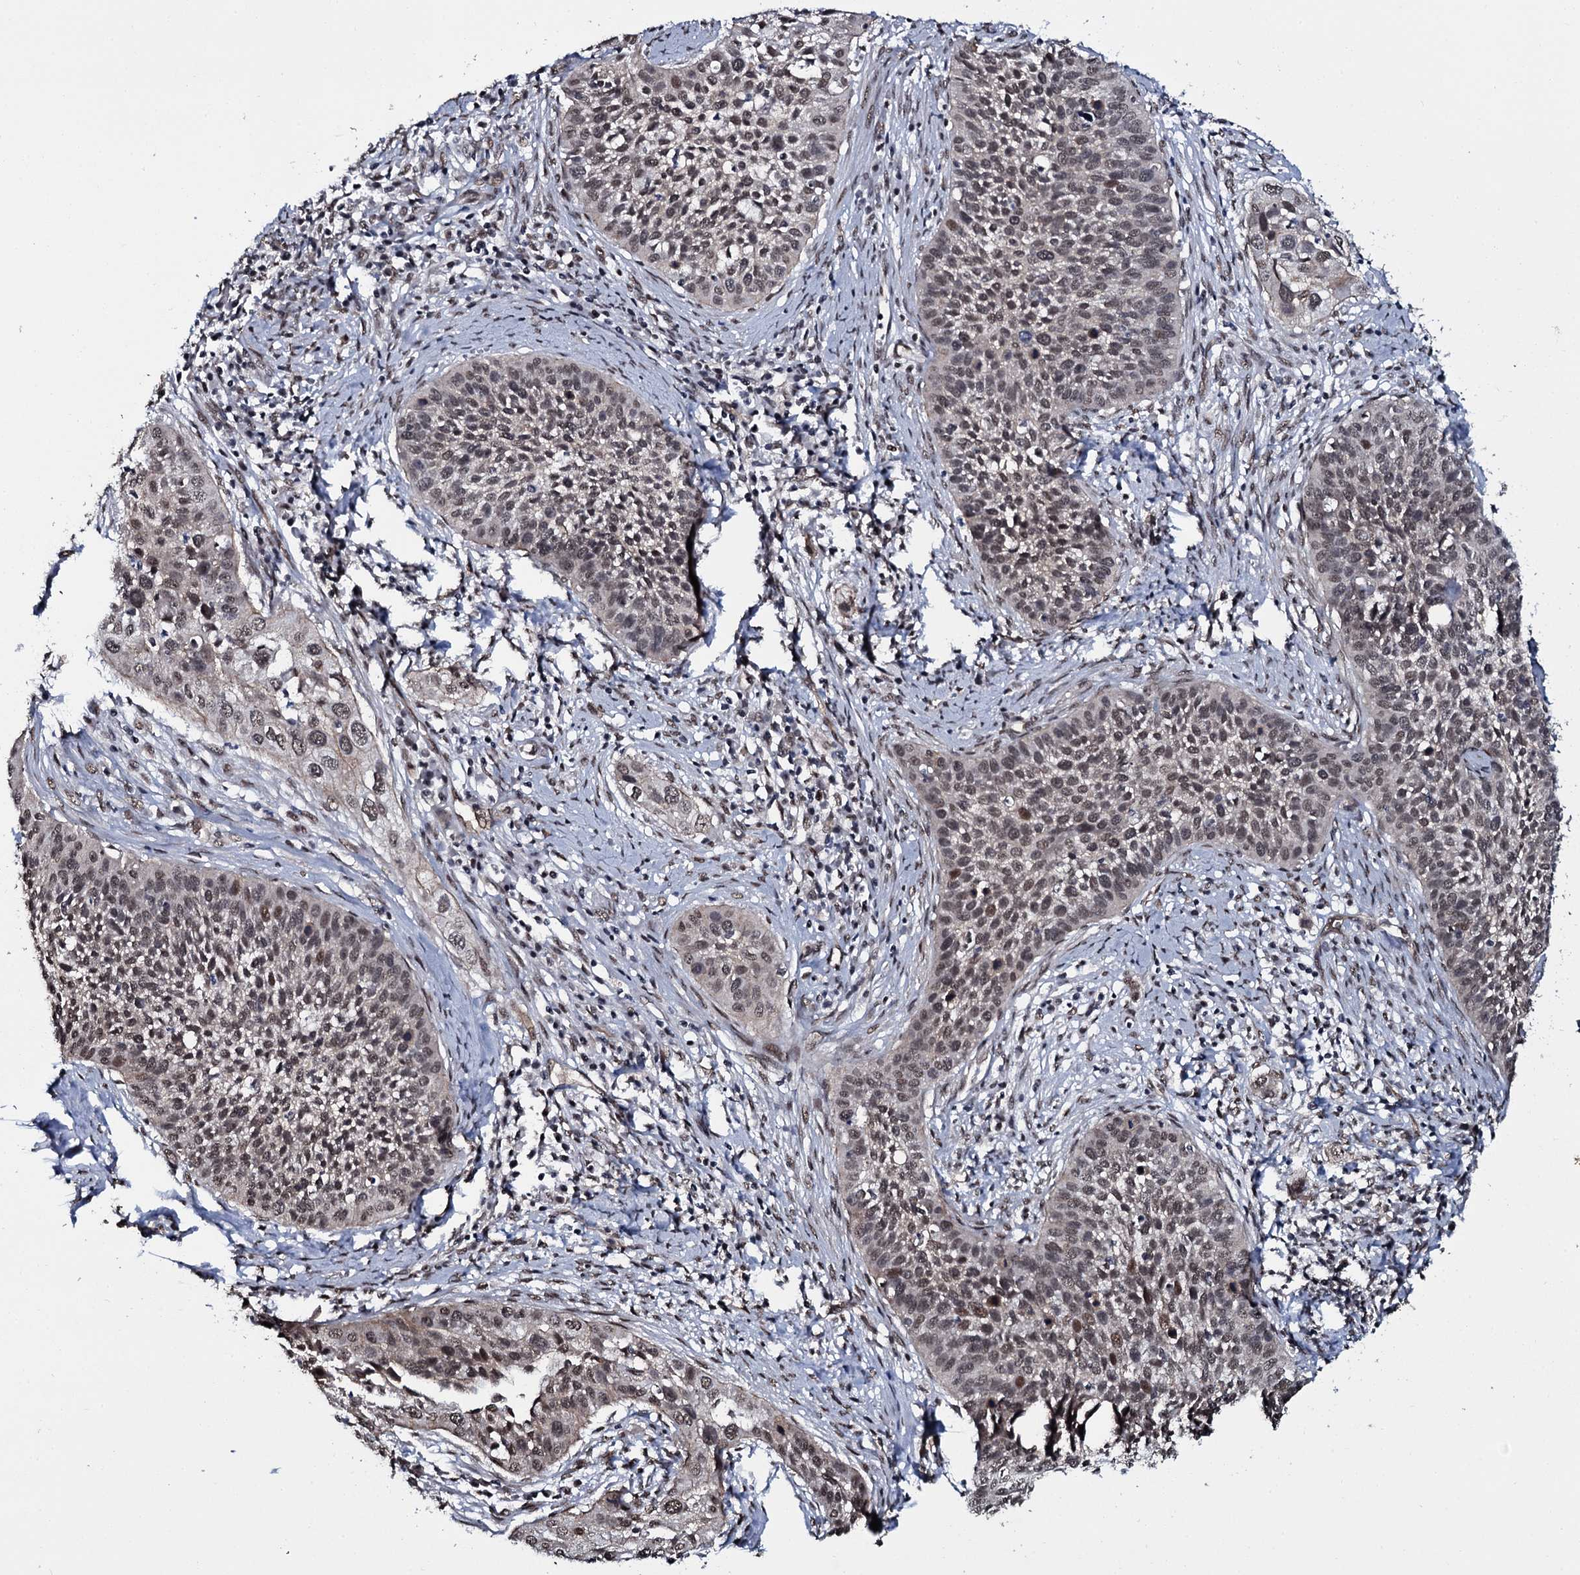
{"staining": {"intensity": "moderate", "quantity": ">75%", "location": "nuclear"}, "tissue": "cervical cancer", "cell_type": "Tumor cells", "image_type": "cancer", "snomed": [{"axis": "morphology", "description": "Squamous cell carcinoma, NOS"}, {"axis": "topography", "description": "Cervix"}], "caption": "Moderate nuclear protein staining is seen in approximately >75% of tumor cells in cervical cancer. (DAB = brown stain, brightfield microscopy at high magnification).", "gene": "SH2D4B", "patient": {"sex": "female", "age": 34}}